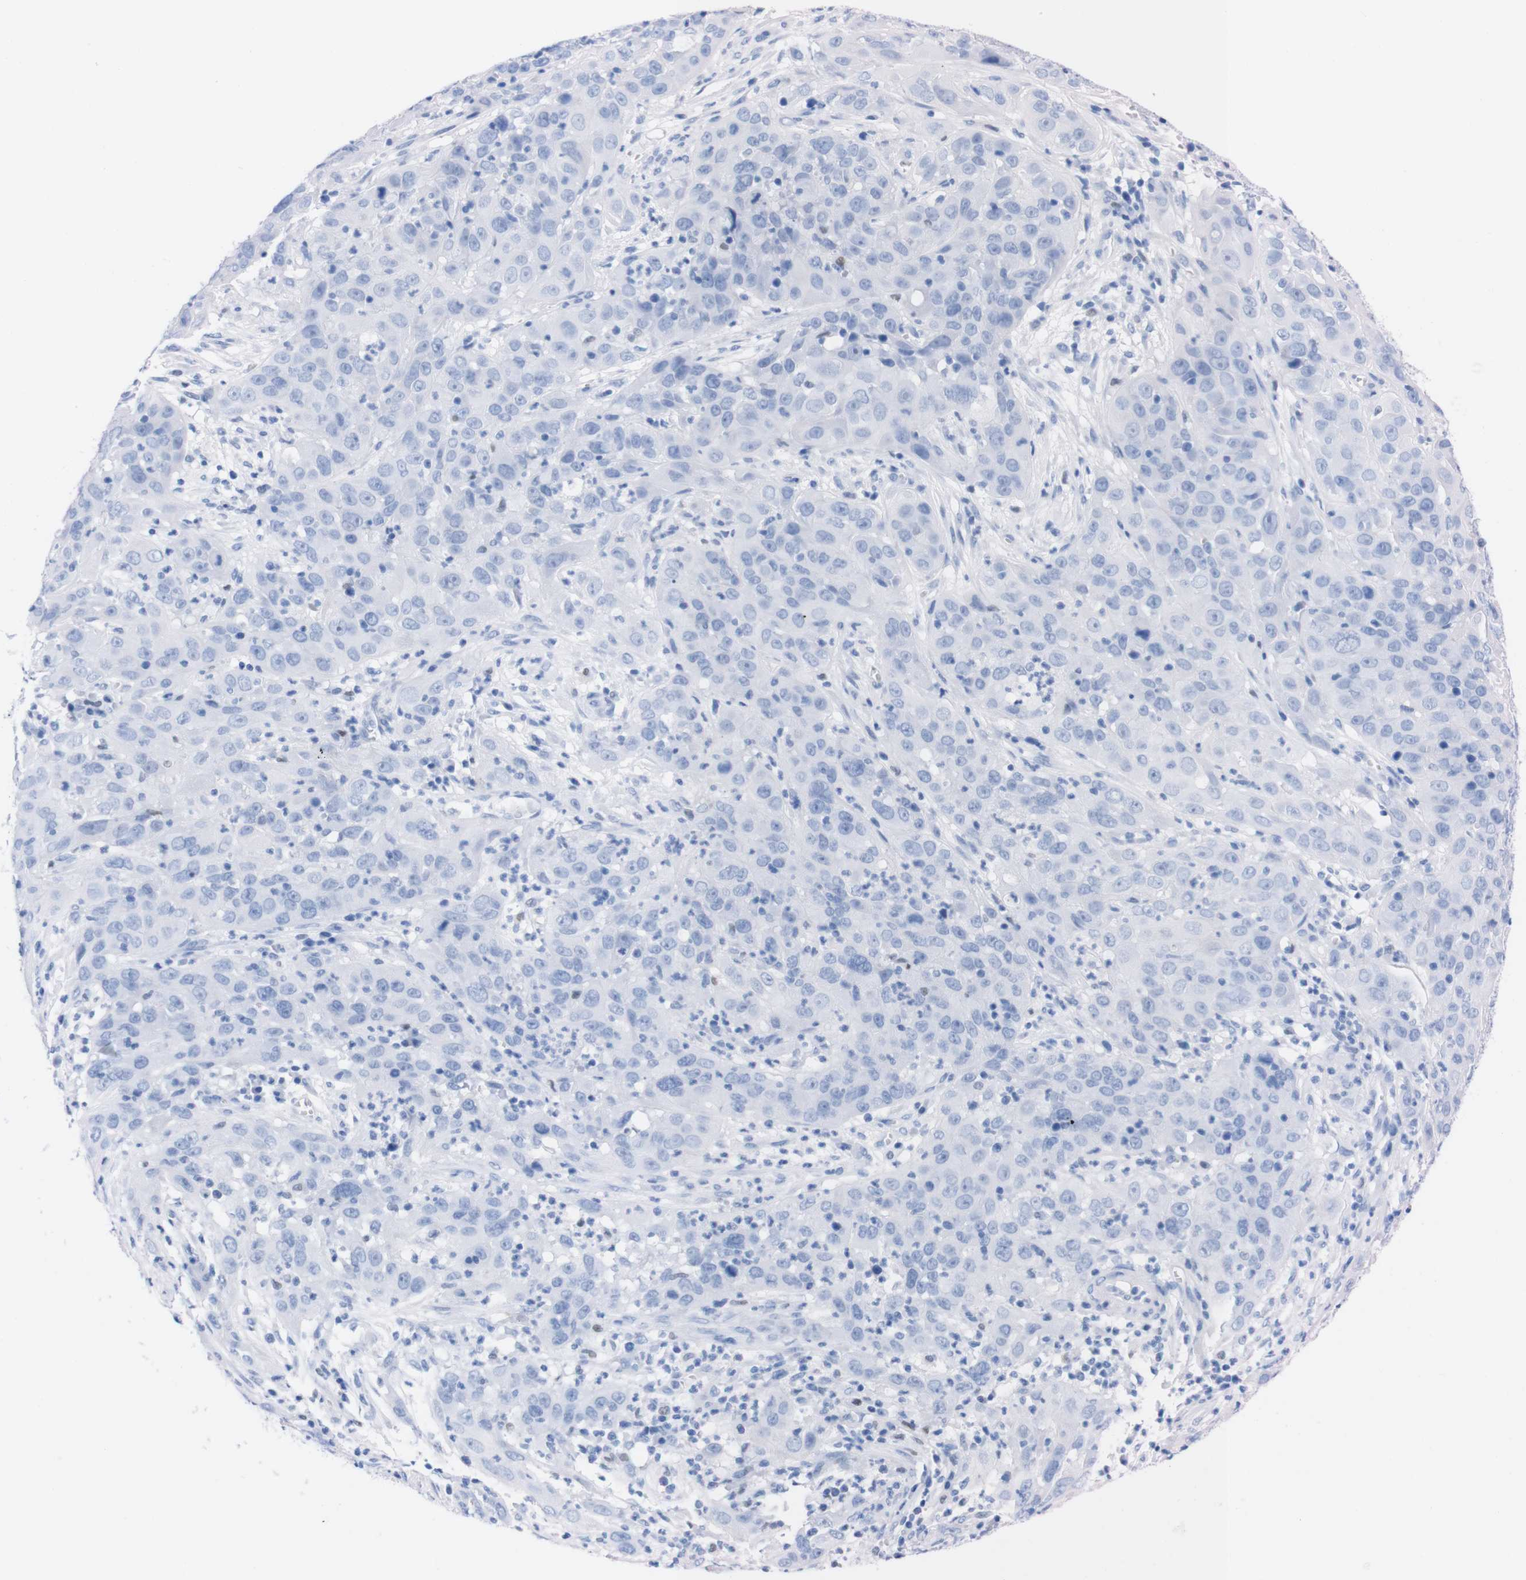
{"staining": {"intensity": "negative", "quantity": "none", "location": "none"}, "tissue": "cervical cancer", "cell_type": "Tumor cells", "image_type": "cancer", "snomed": [{"axis": "morphology", "description": "Squamous cell carcinoma, NOS"}, {"axis": "topography", "description": "Cervix"}], "caption": "Tumor cells show no significant positivity in cervical cancer (squamous cell carcinoma). (Stains: DAB (3,3'-diaminobenzidine) IHC with hematoxylin counter stain, Microscopy: brightfield microscopy at high magnification).", "gene": "P2RY12", "patient": {"sex": "female", "age": 32}}